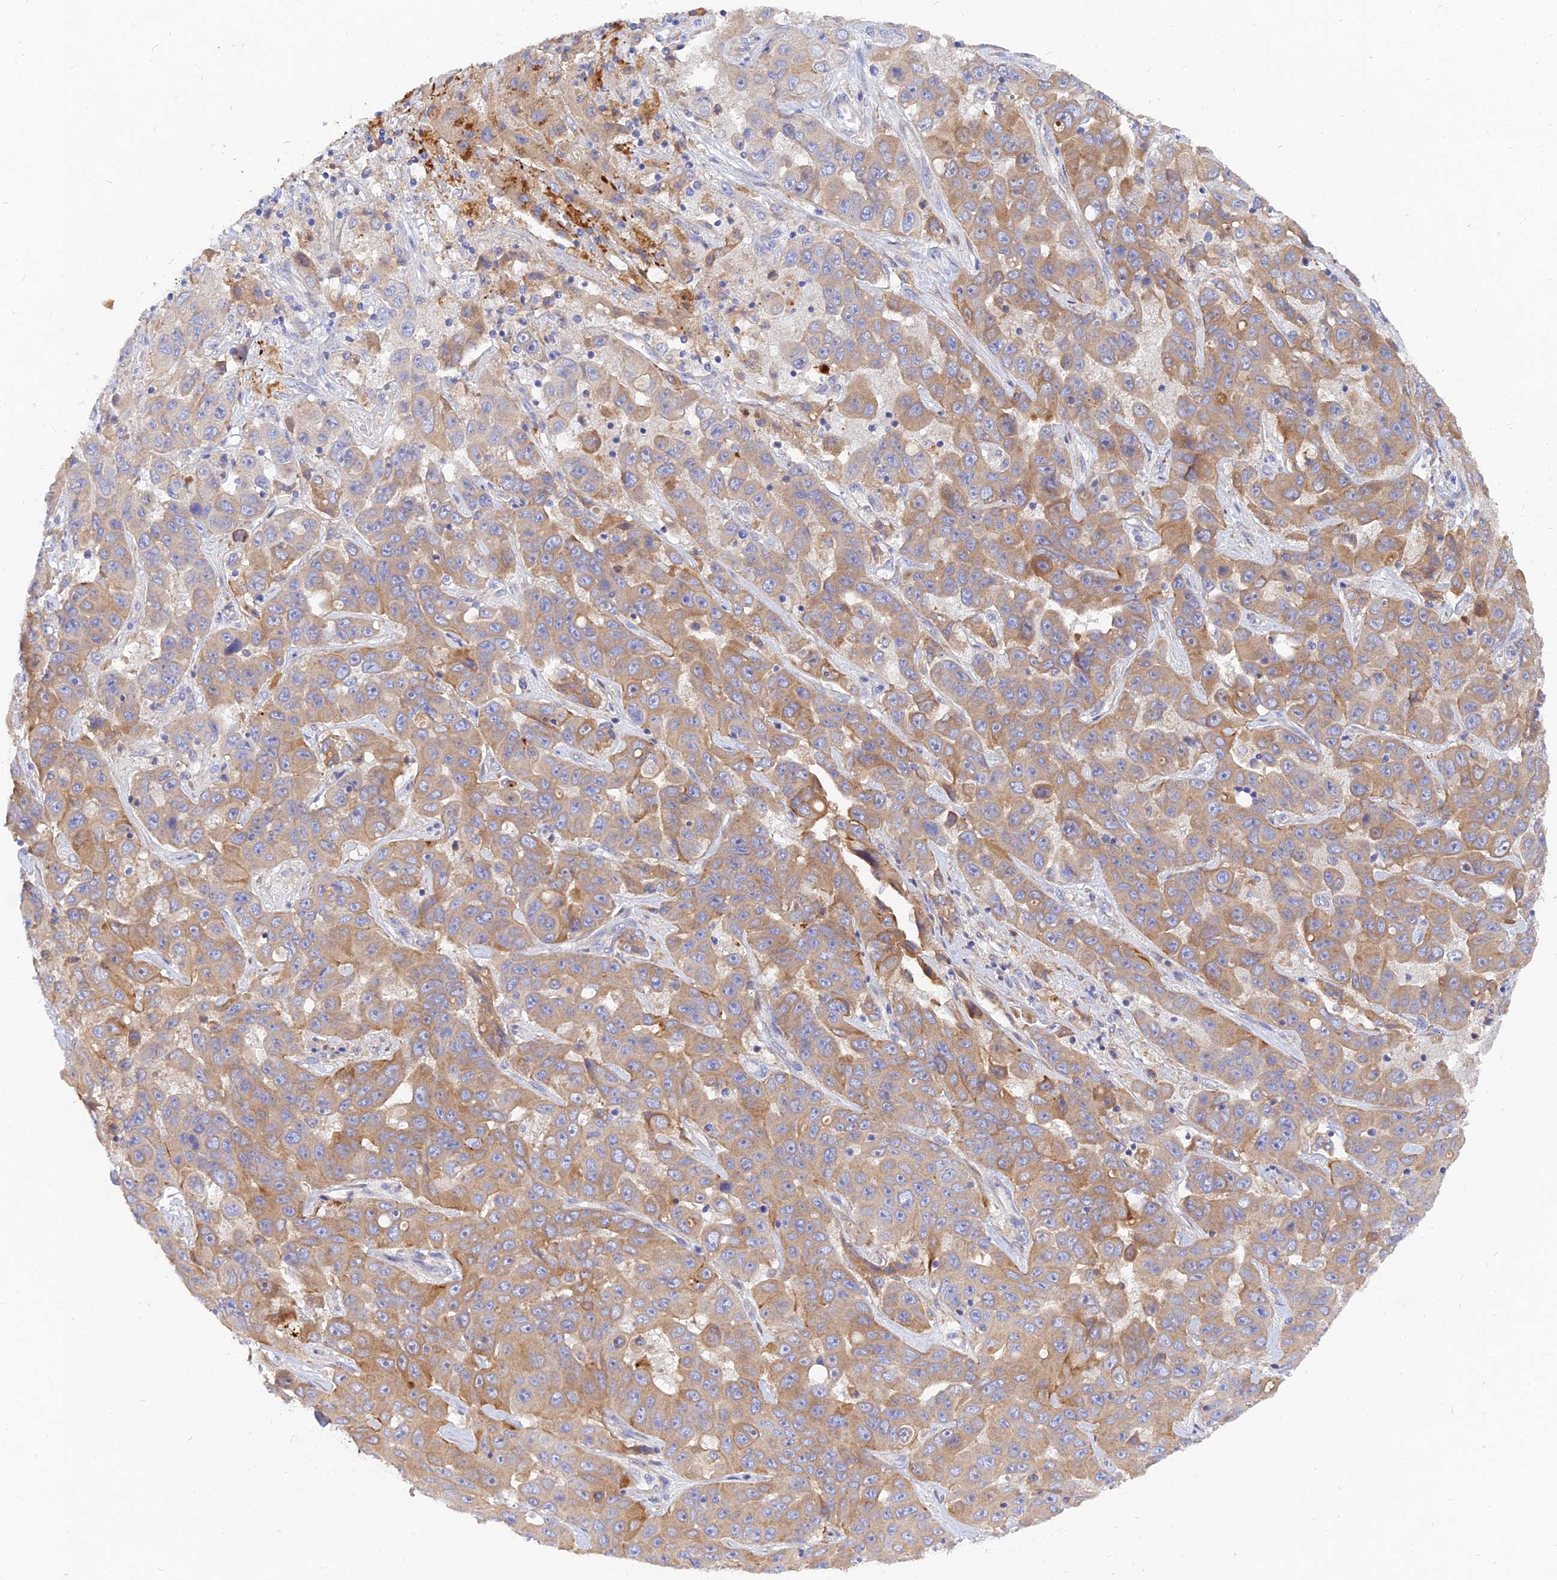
{"staining": {"intensity": "moderate", "quantity": "25%-75%", "location": "cytoplasmic/membranous"}, "tissue": "liver cancer", "cell_type": "Tumor cells", "image_type": "cancer", "snomed": [{"axis": "morphology", "description": "Cholangiocarcinoma"}, {"axis": "topography", "description": "Liver"}], "caption": "Approximately 25%-75% of tumor cells in human liver cholangiocarcinoma exhibit moderate cytoplasmic/membranous protein positivity as visualized by brown immunohistochemical staining.", "gene": "MROH1", "patient": {"sex": "female", "age": 52}}